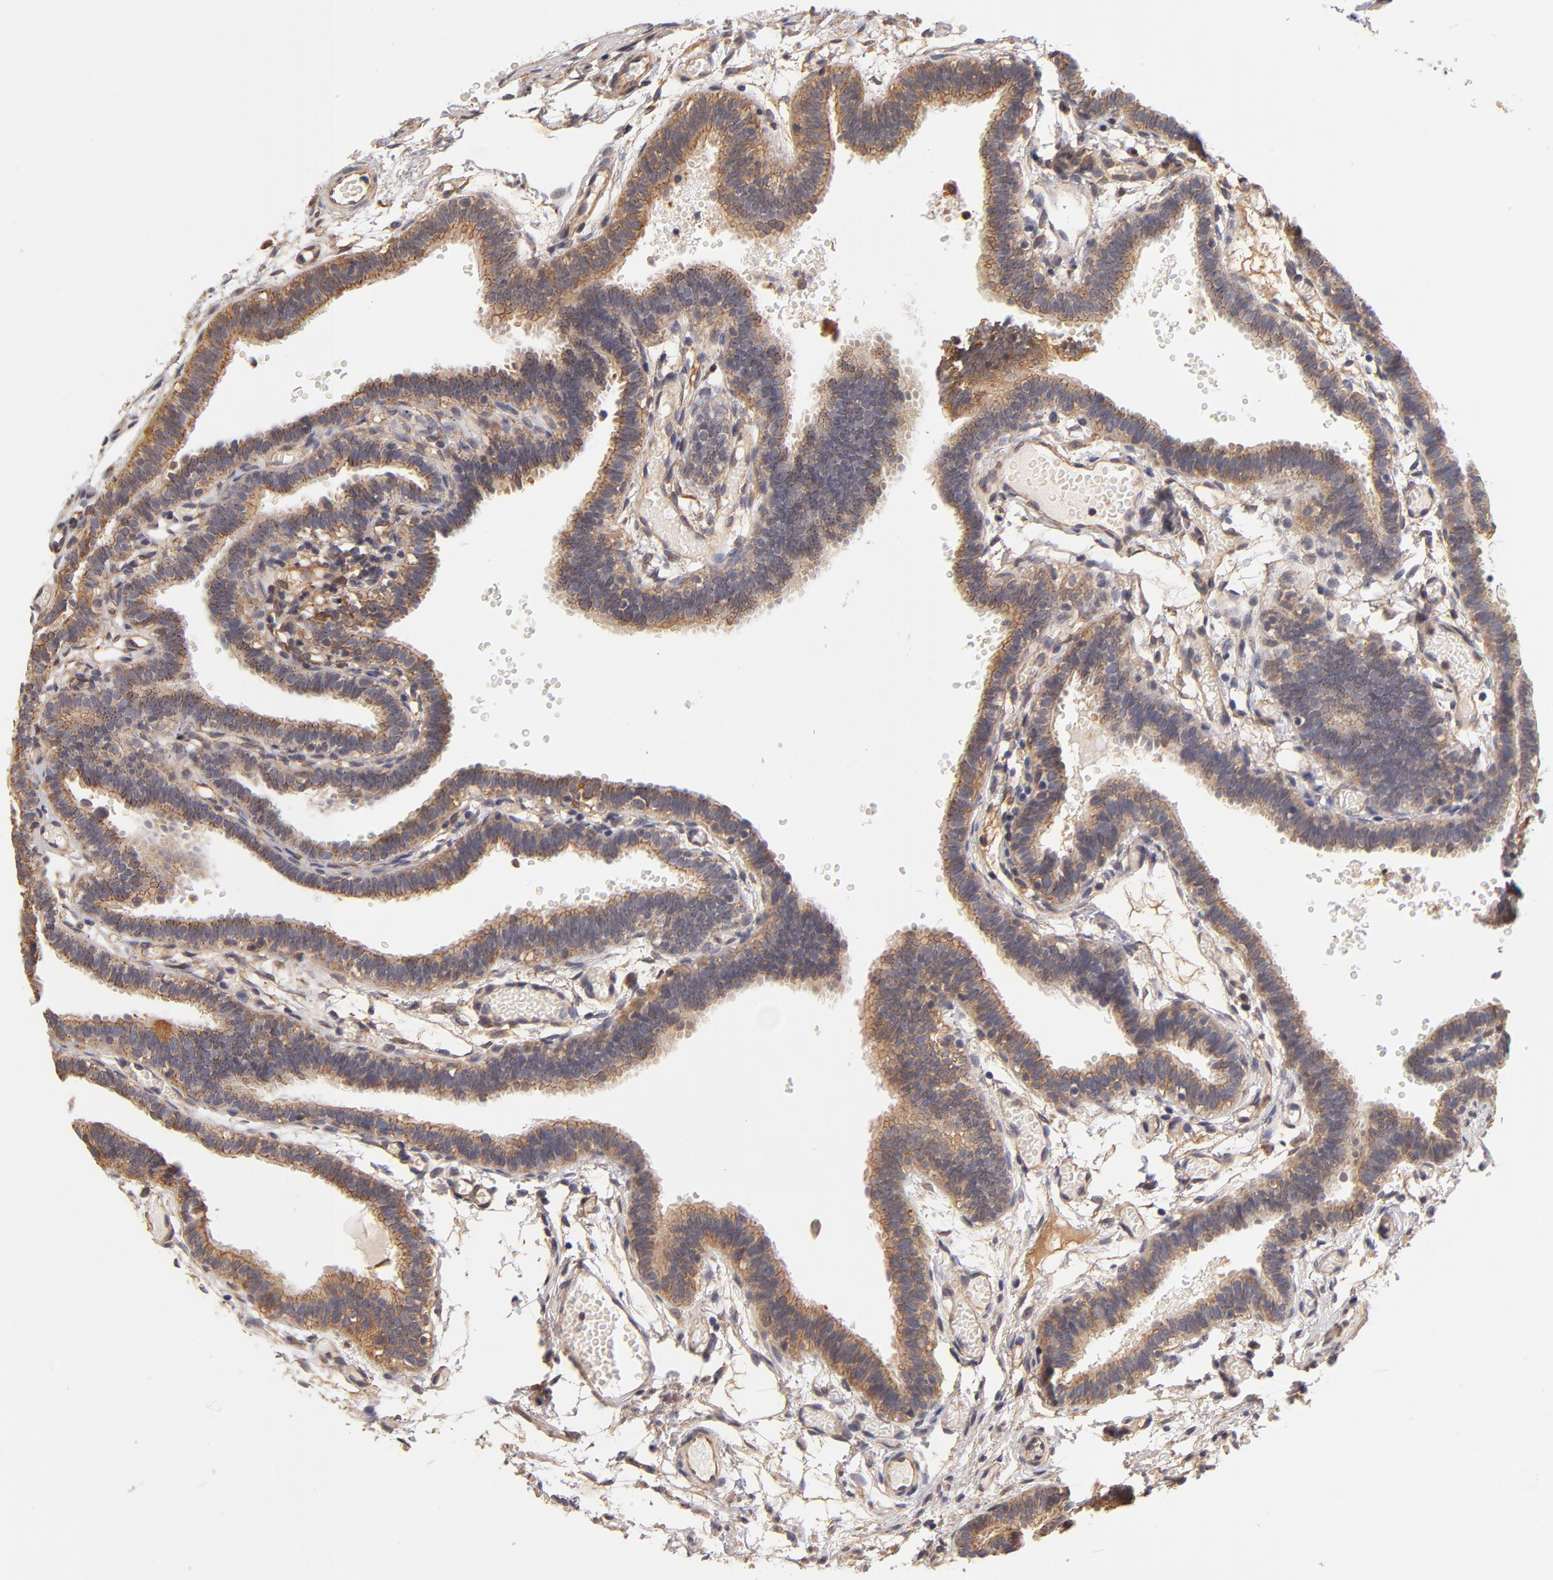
{"staining": {"intensity": "moderate", "quantity": "25%-75%", "location": "cytoplasmic/membranous"}, "tissue": "fallopian tube", "cell_type": "Glandular cells", "image_type": "normal", "snomed": [{"axis": "morphology", "description": "Normal tissue, NOS"}, {"axis": "topography", "description": "Fallopian tube"}], "caption": "Brown immunohistochemical staining in benign human fallopian tube displays moderate cytoplasmic/membranous positivity in about 25%-75% of glandular cells.", "gene": "FCMR", "patient": {"sex": "female", "age": 29}}